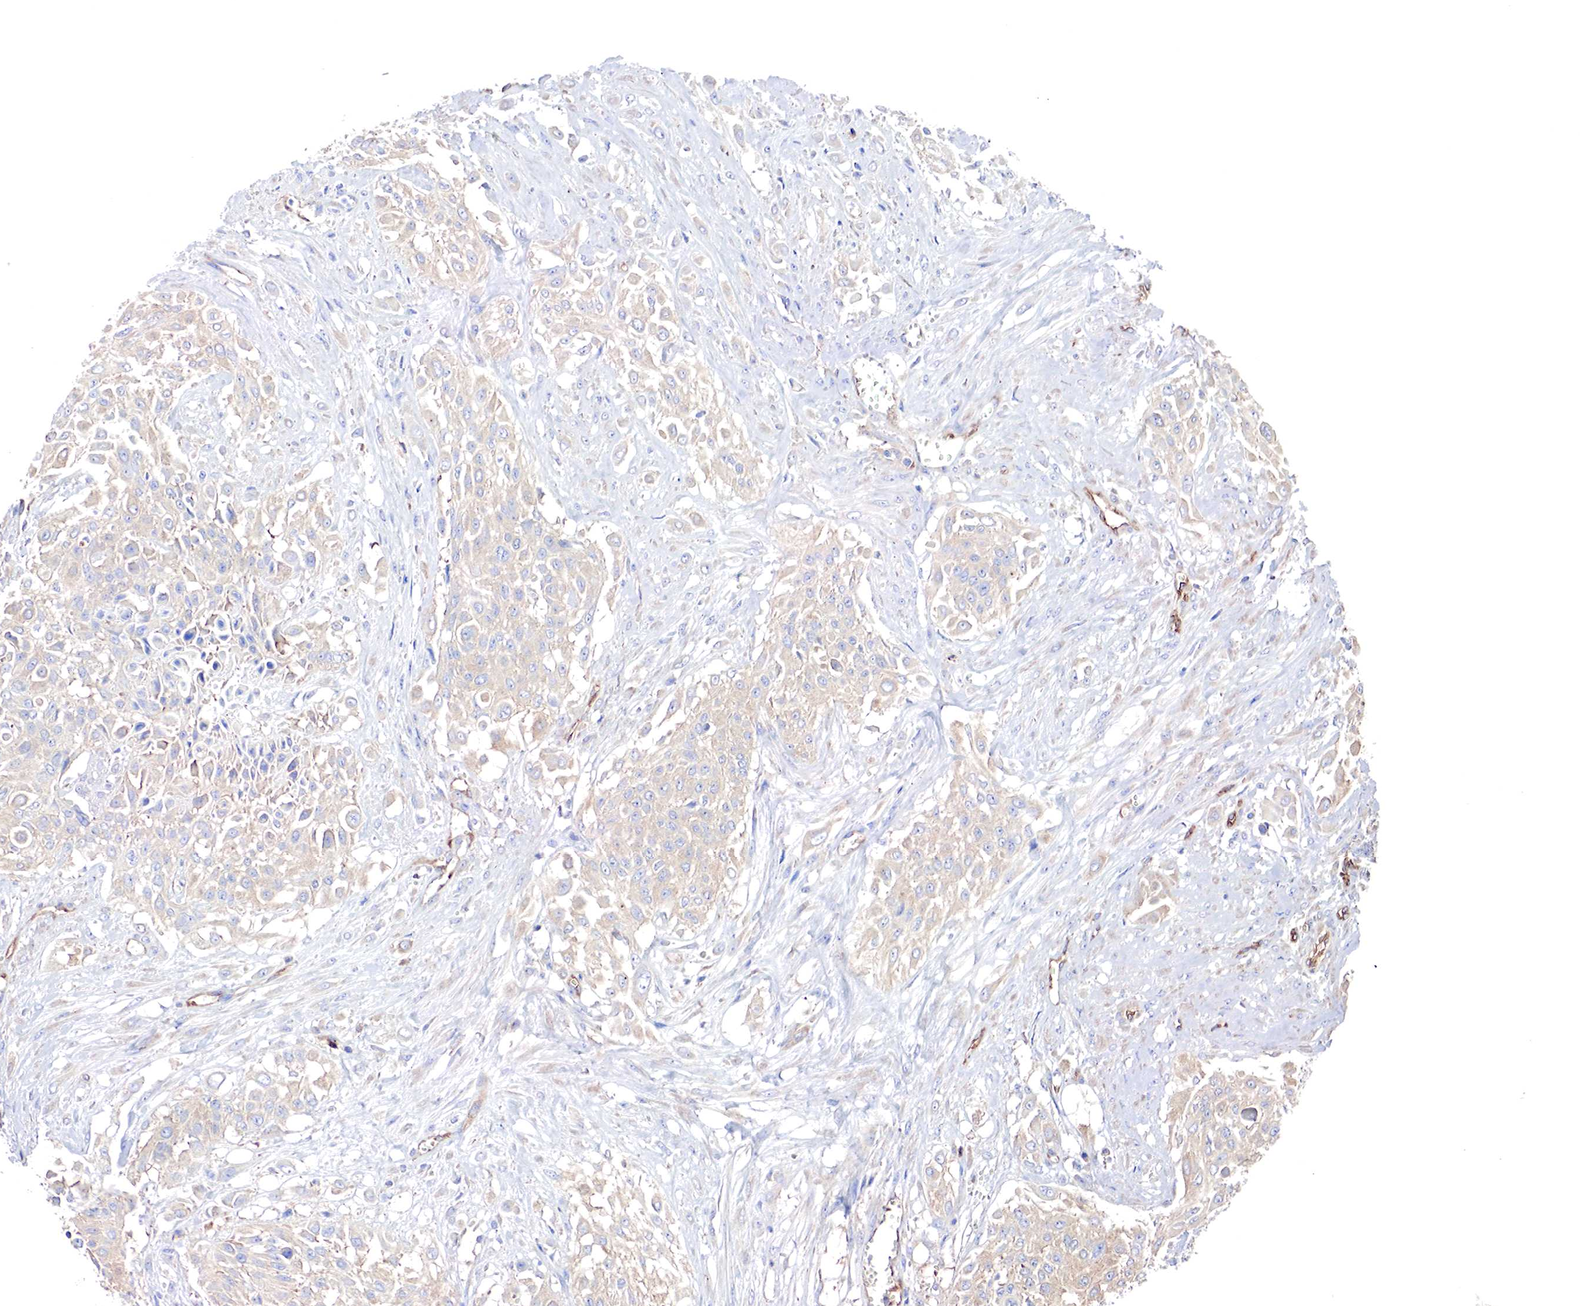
{"staining": {"intensity": "moderate", "quantity": "25%-75%", "location": "cytoplasmic/membranous"}, "tissue": "urothelial cancer", "cell_type": "Tumor cells", "image_type": "cancer", "snomed": [{"axis": "morphology", "description": "Urothelial carcinoma, High grade"}, {"axis": "topography", "description": "Urinary bladder"}], "caption": "Urothelial cancer was stained to show a protein in brown. There is medium levels of moderate cytoplasmic/membranous staining in approximately 25%-75% of tumor cells.", "gene": "RDX", "patient": {"sex": "male", "age": 57}}